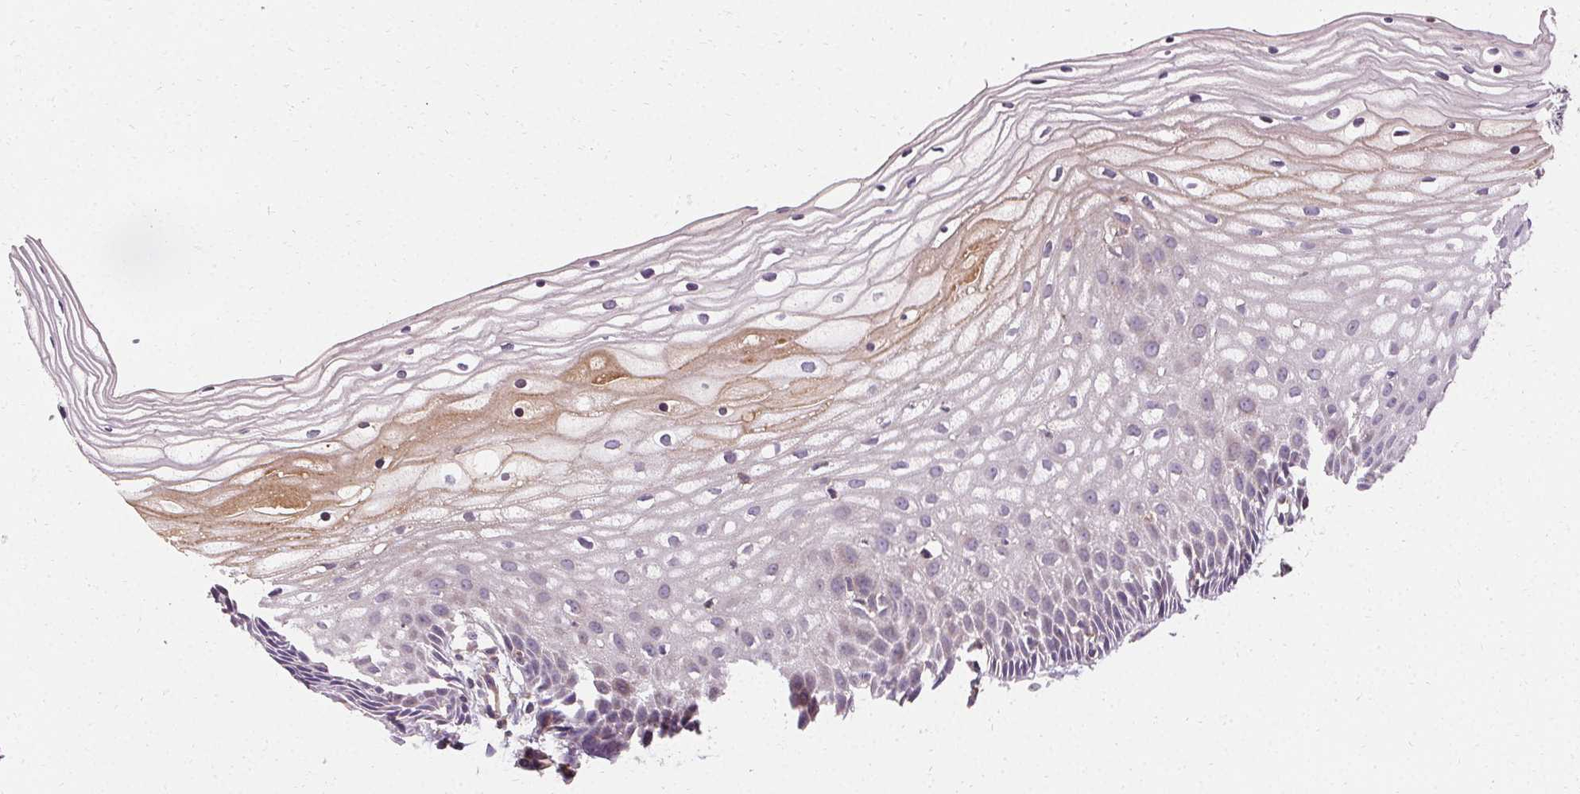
{"staining": {"intensity": "negative", "quantity": "none", "location": "none"}, "tissue": "cervix", "cell_type": "Glandular cells", "image_type": "normal", "snomed": [{"axis": "morphology", "description": "Normal tissue, NOS"}, {"axis": "topography", "description": "Cervix"}], "caption": "Photomicrograph shows no significant protein expression in glandular cells of unremarkable cervix.", "gene": "APLP1", "patient": {"sex": "female", "age": 36}}